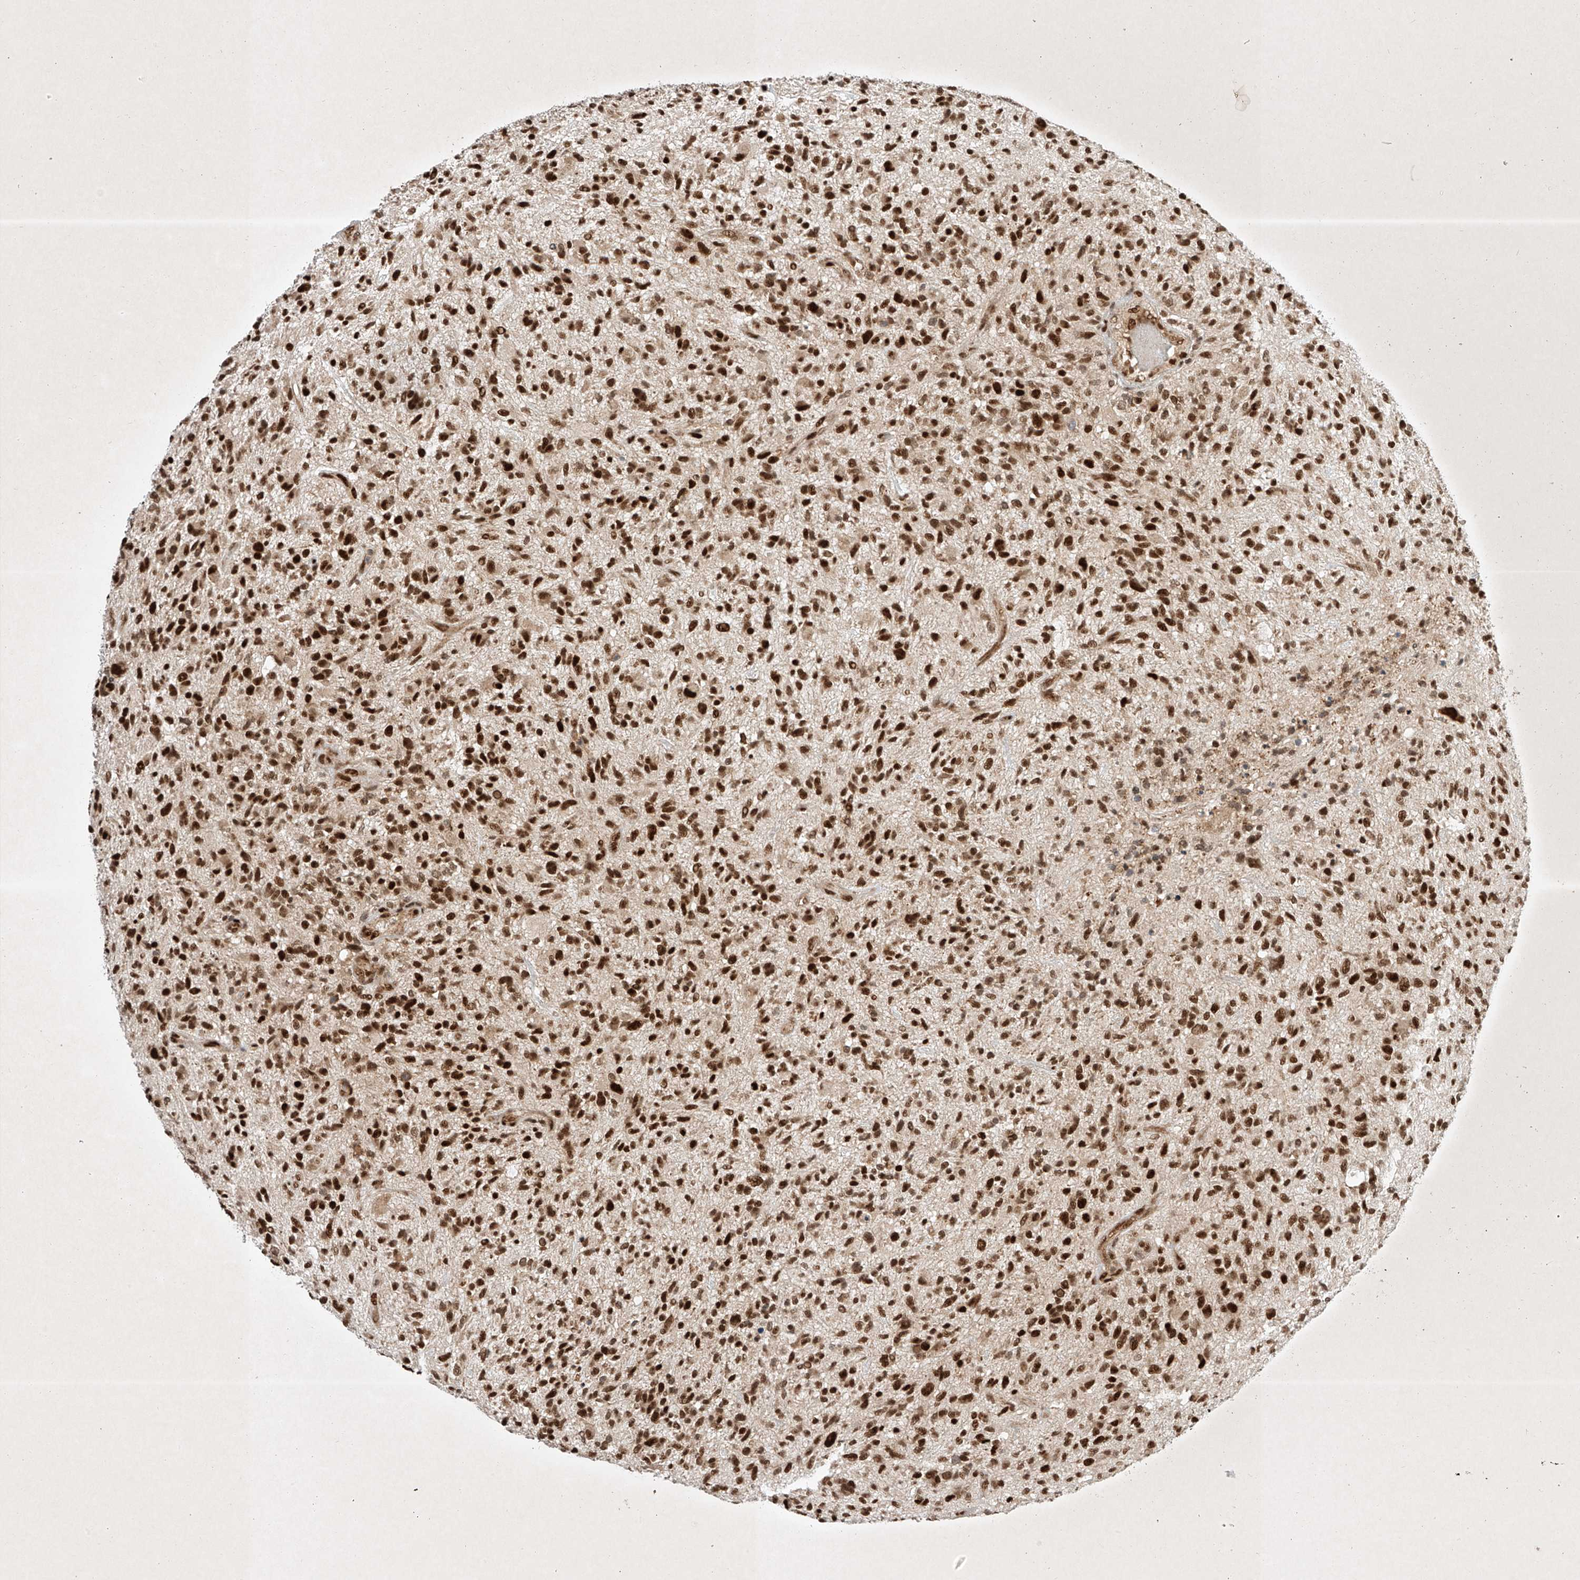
{"staining": {"intensity": "strong", "quantity": ">75%", "location": "nuclear"}, "tissue": "glioma", "cell_type": "Tumor cells", "image_type": "cancer", "snomed": [{"axis": "morphology", "description": "Glioma, malignant, High grade"}, {"axis": "topography", "description": "Brain"}], "caption": "A high amount of strong nuclear expression is identified in approximately >75% of tumor cells in glioma tissue.", "gene": "EPG5", "patient": {"sex": "male", "age": 47}}